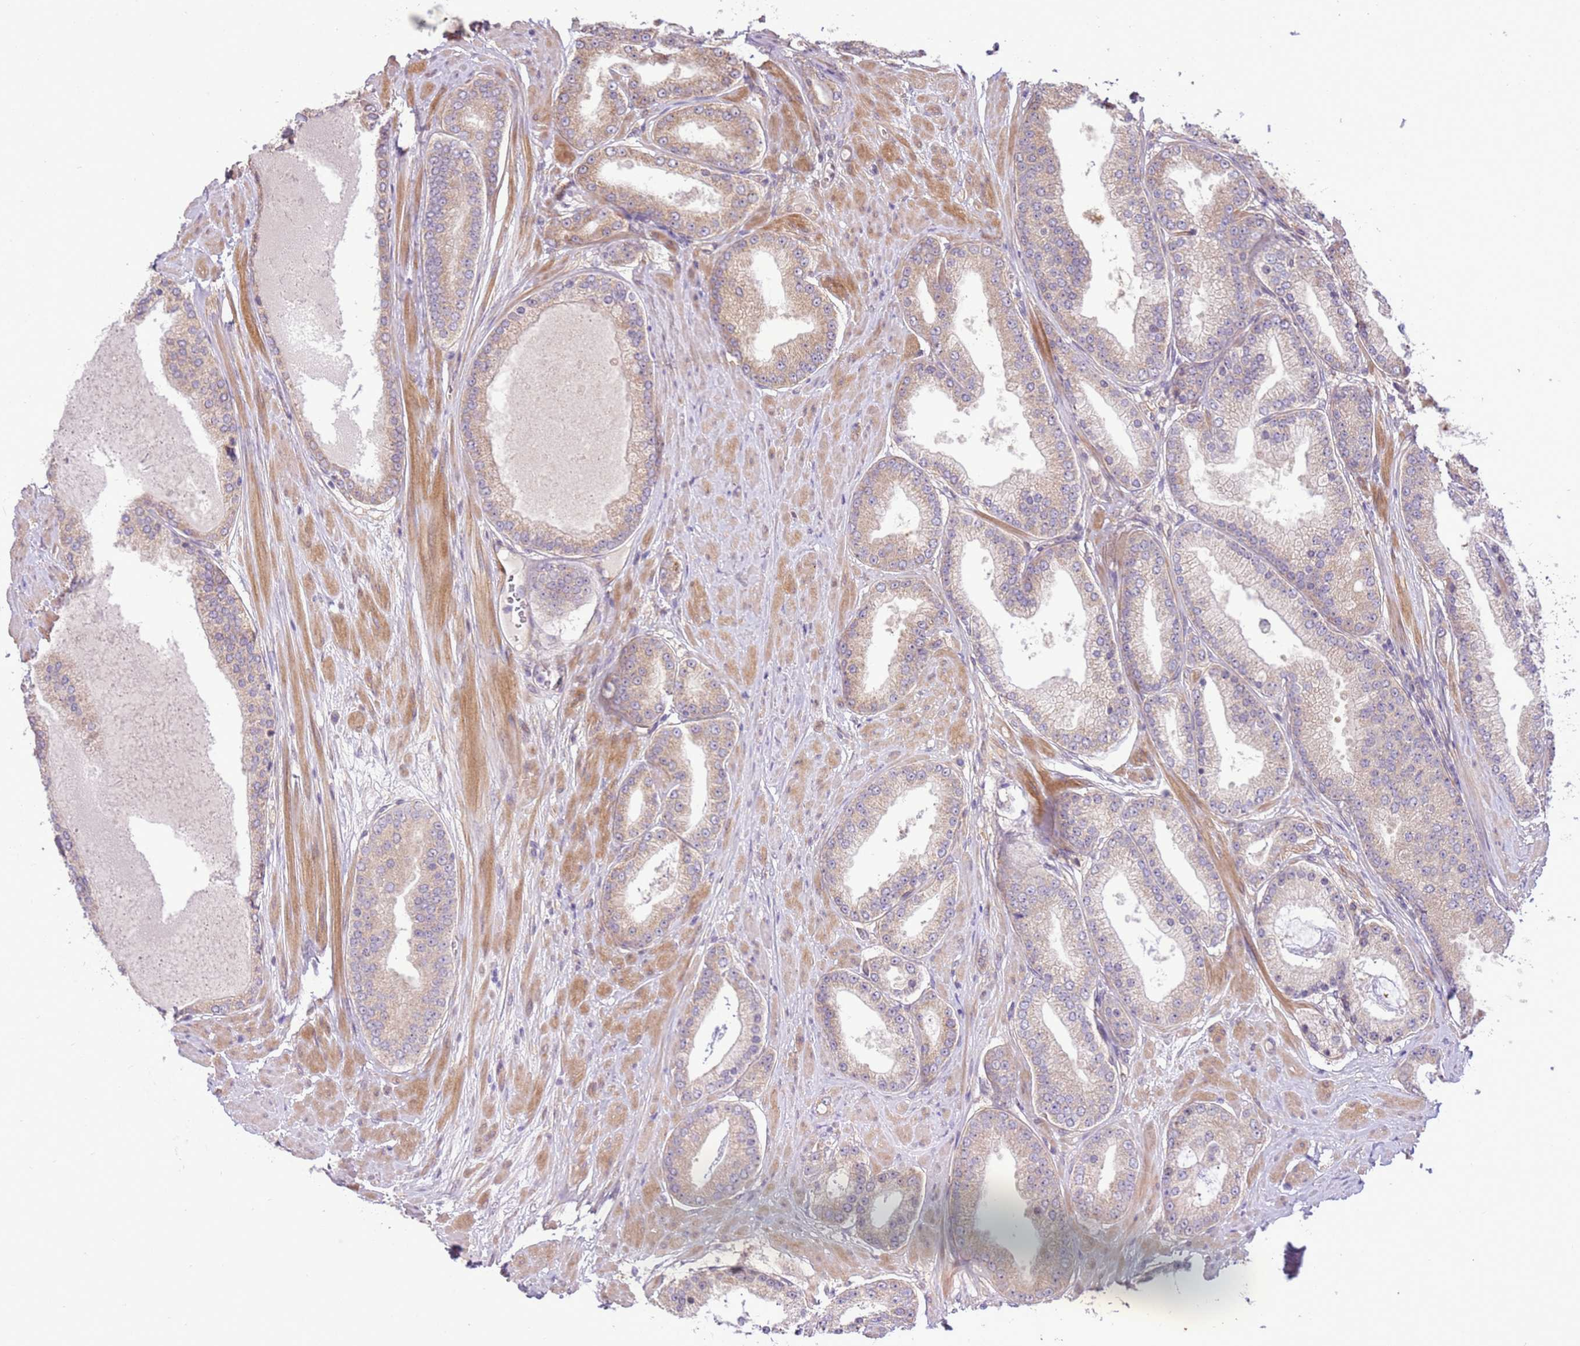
{"staining": {"intensity": "weak", "quantity": "<25%", "location": "cytoplasmic/membranous"}, "tissue": "prostate cancer", "cell_type": "Tumor cells", "image_type": "cancer", "snomed": [{"axis": "morphology", "description": "Adenocarcinoma, High grade"}, {"axis": "topography", "description": "Prostate"}], "caption": "IHC of human prostate cancer reveals no staining in tumor cells.", "gene": "SCARA3", "patient": {"sex": "male", "age": 59}}